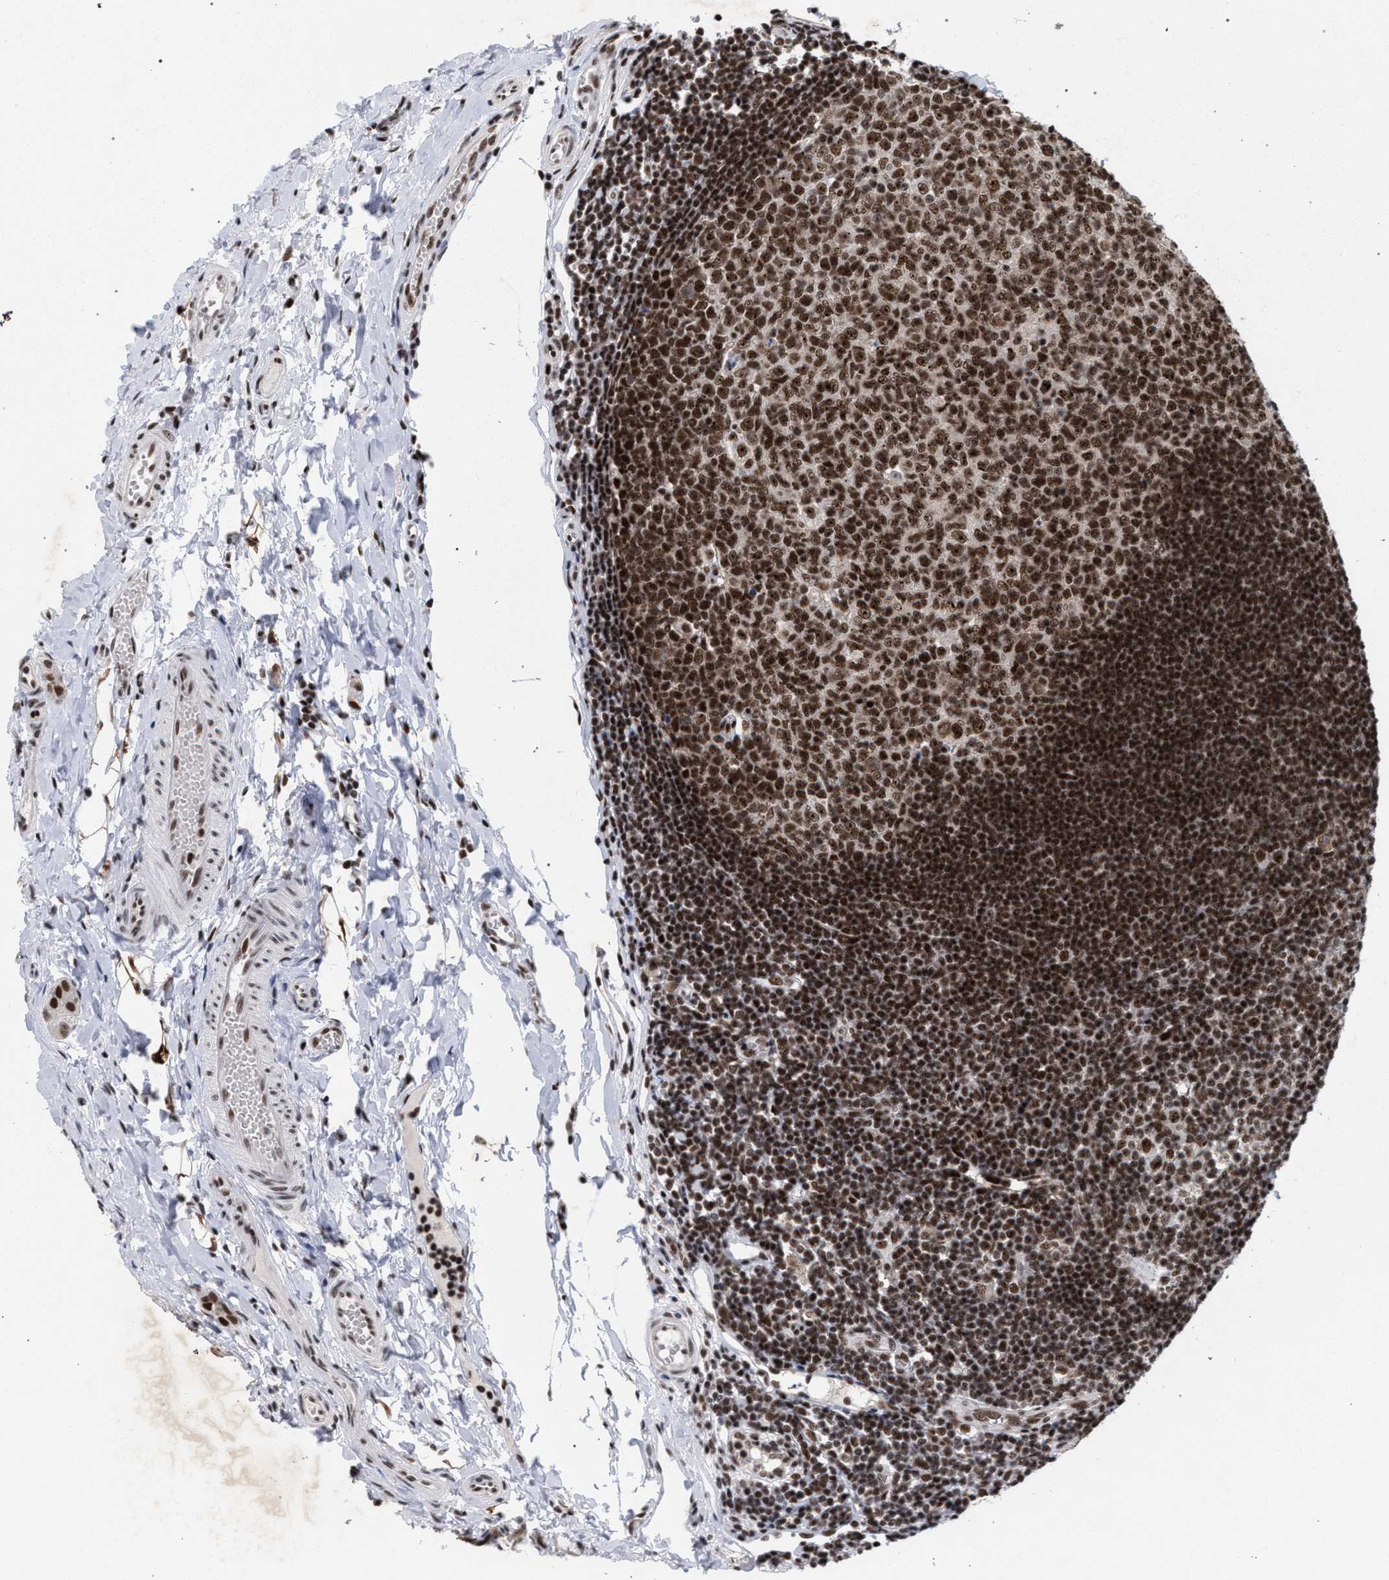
{"staining": {"intensity": "strong", "quantity": ">75%", "location": "nuclear"}, "tissue": "small intestine", "cell_type": "Glandular cells", "image_type": "normal", "snomed": [{"axis": "morphology", "description": "Normal tissue, NOS"}, {"axis": "topography", "description": "Small intestine"}], "caption": "Immunohistochemistry micrograph of normal small intestine stained for a protein (brown), which reveals high levels of strong nuclear positivity in approximately >75% of glandular cells.", "gene": "SCAF4", "patient": {"sex": "male", "age": 7}}